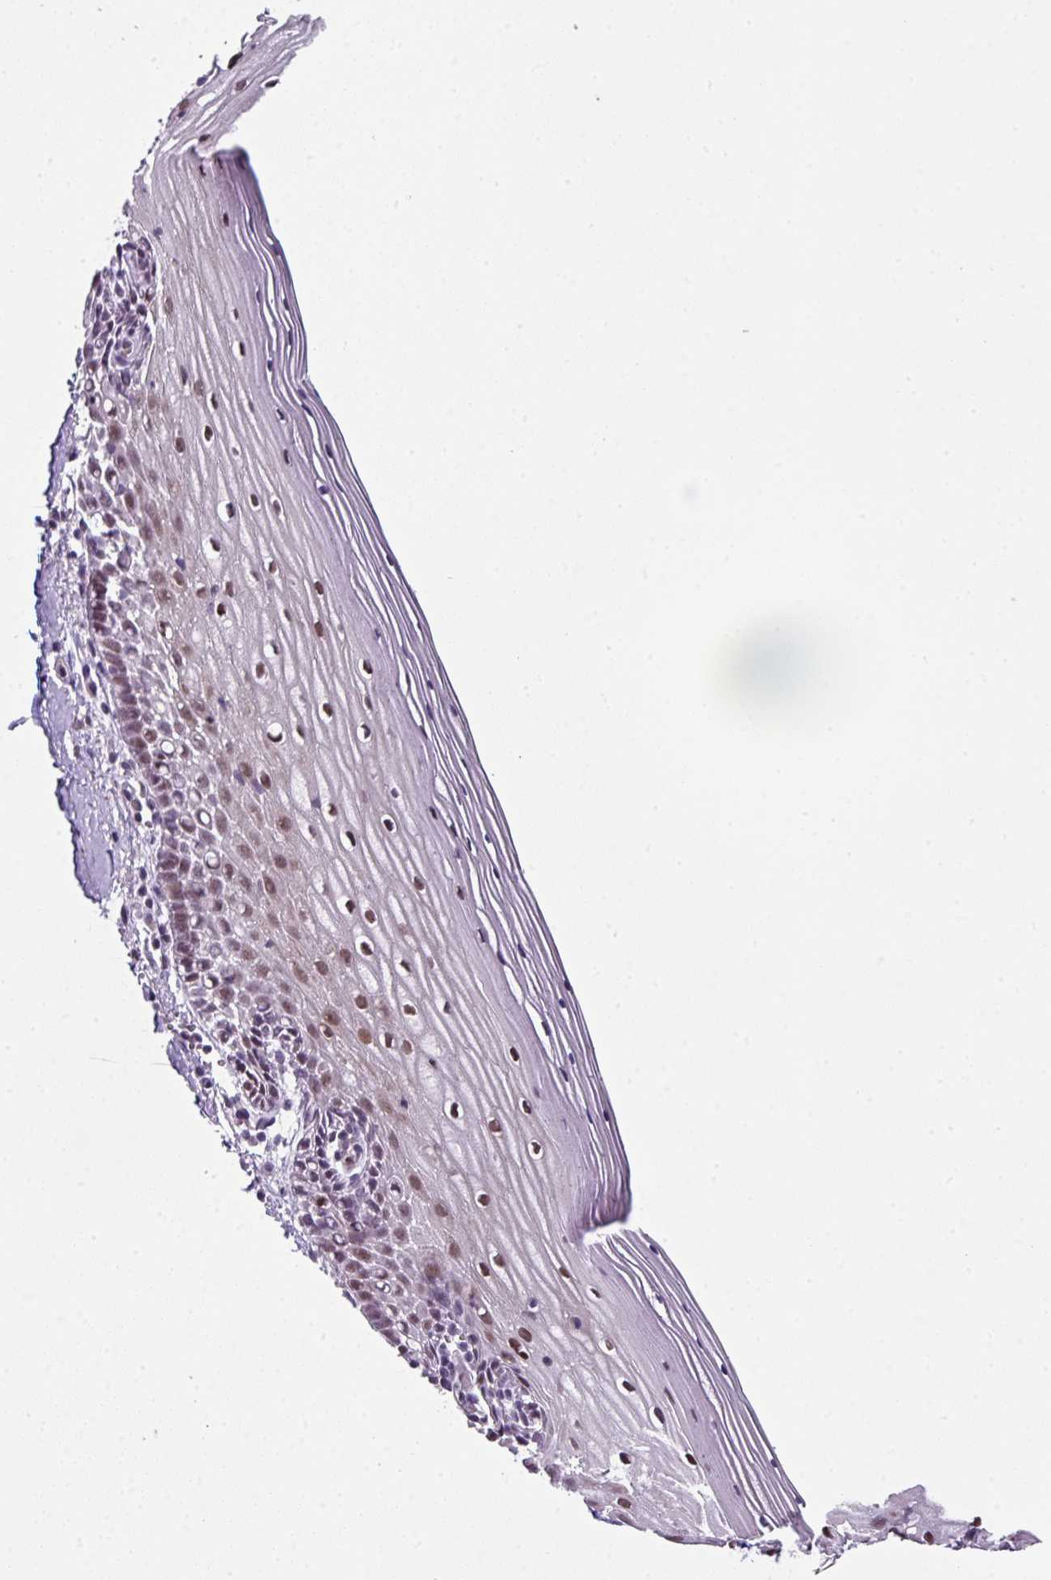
{"staining": {"intensity": "moderate", "quantity": ">75%", "location": "nuclear"}, "tissue": "cervix", "cell_type": "Glandular cells", "image_type": "normal", "snomed": [{"axis": "morphology", "description": "Normal tissue, NOS"}, {"axis": "topography", "description": "Cervix"}], "caption": "High-magnification brightfield microscopy of benign cervix stained with DAB (brown) and counterstained with hematoxylin (blue). glandular cells exhibit moderate nuclear positivity is appreciated in about>75% of cells.", "gene": "ZFP3", "patient": {"sex": "female", "age": 44}}